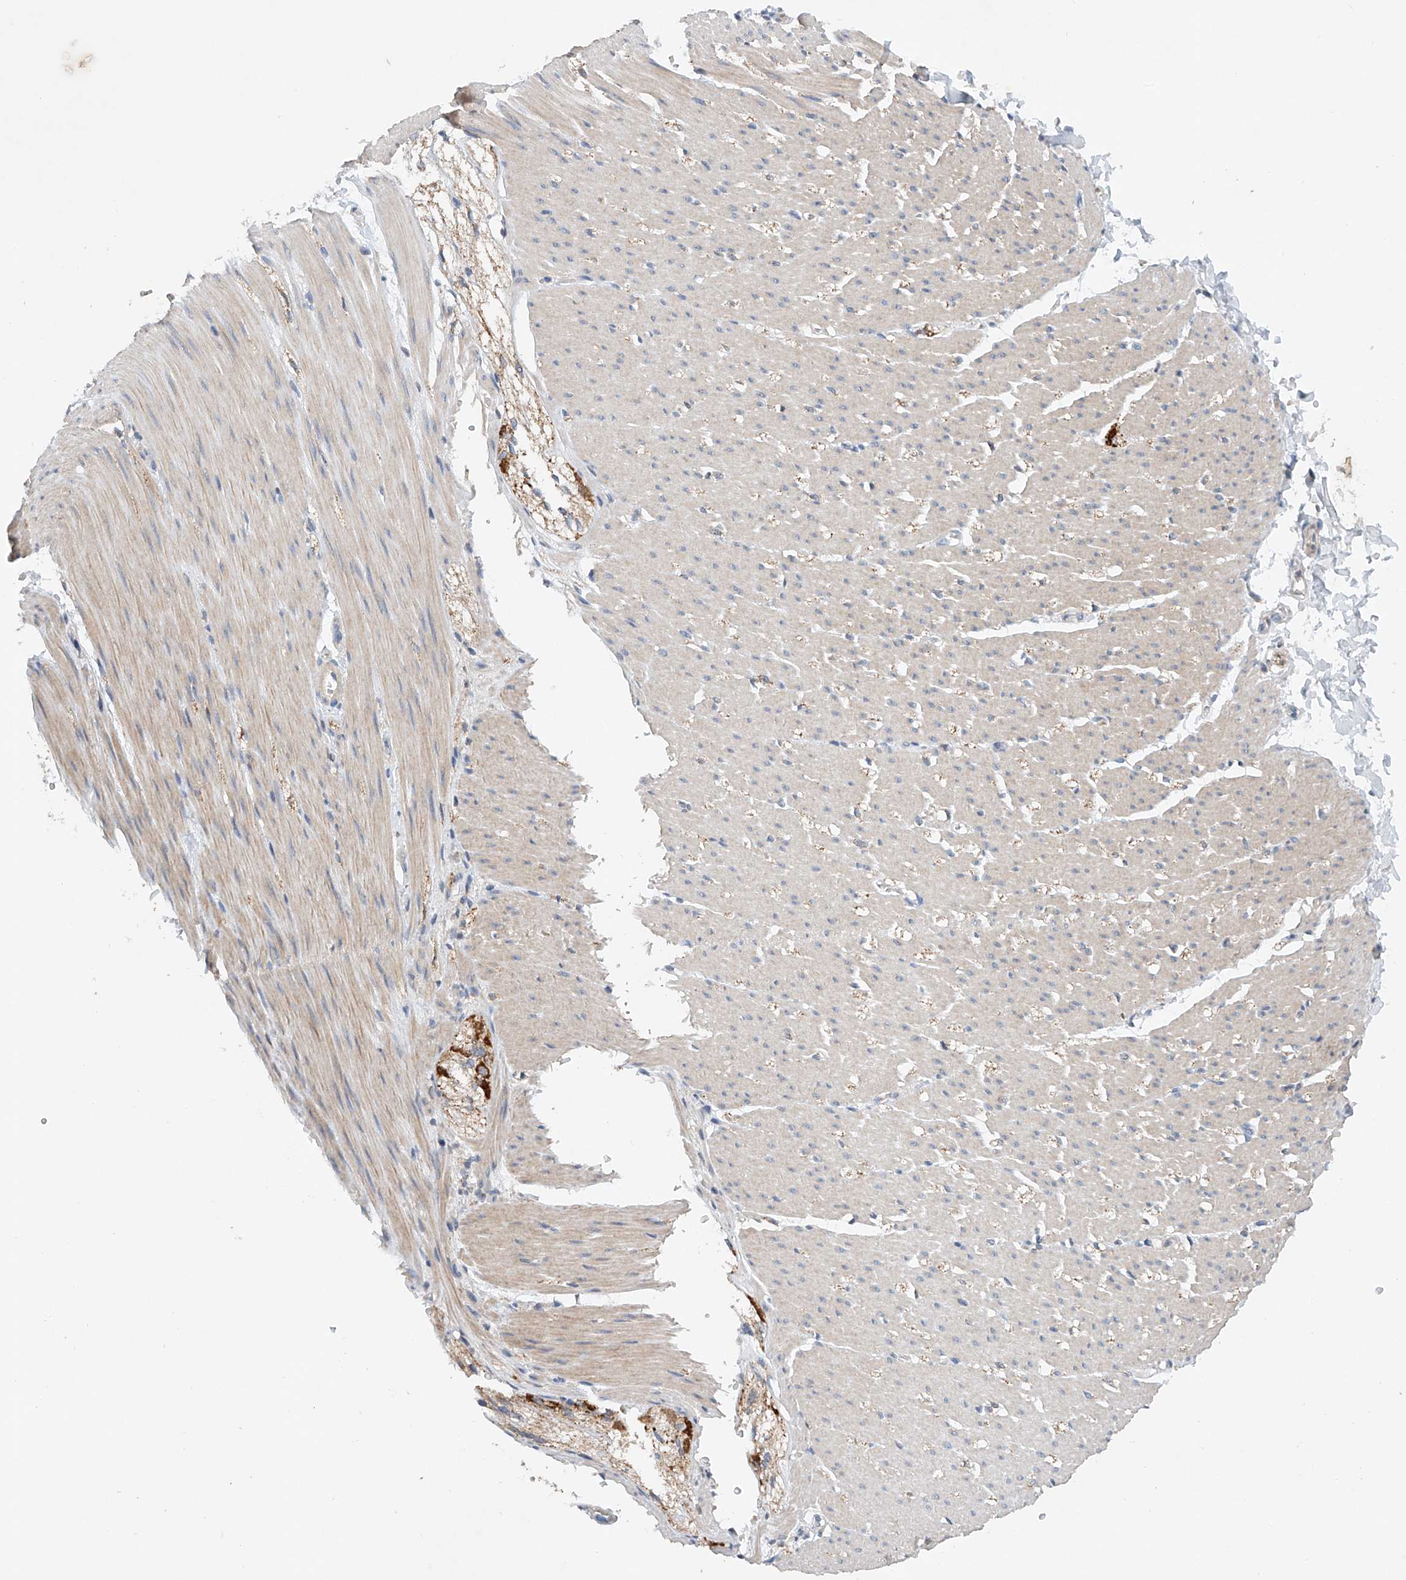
{"staining": {"intensity": "weak", "quantity": "<25%", "location": "cytoplasmic/membranous"}, "tissue": "smooth muscle", "cell_type": "Smooth muscle cells", "image_type": "normal", "snomed": [{"axis": "morphology", "description": "Normal tissue, NOS"}, {"axis": "morphology", "description": "Adenocarcinoma, NOS"}, {"axis": "topography", "description": "Colon"}, {"axis": "topography", "description": "Peripheral nerve tissue"}], "caption": "Image shows no protein positivity in smooth muscle cells of benign smooth muscle. (DAB (3,3'-diaminobenzidine) immunohistochemistry (IHC), high magnification).", "gene": "GPC4", "patient": {"sex": "male", "age": 14}}